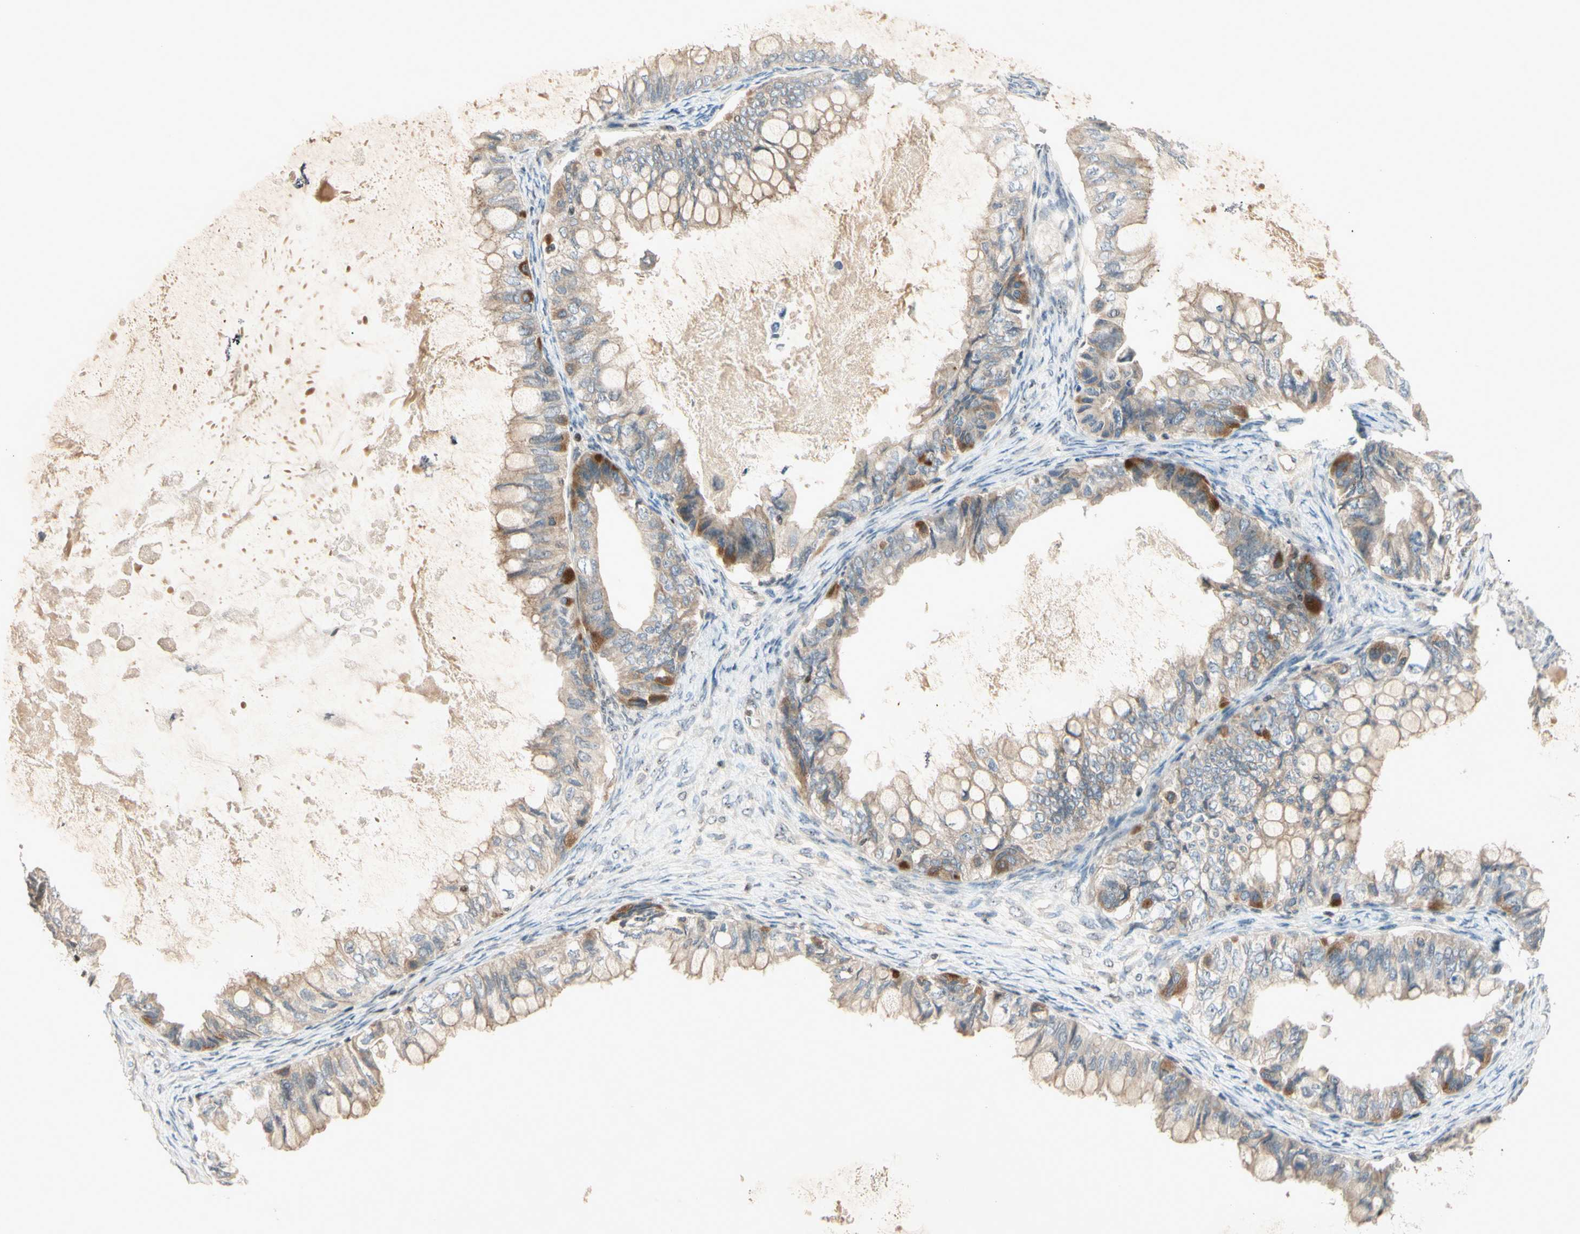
{"staining": {"intensity": "strong", "quantity": "<25%", "location": "cytoplasmic/membranous,nuclear"}, "tissue": "ovarian cancer", "cell_type": "Tumor cells", "image_type": "cancer", "snomed": [{"axis": "morphology", "description": "Cystadenocarcinoma, mucinous, NOS"}, {"axis": "topography", "description": "Ovary"}], "caption": "Mucinous cystadenocarcinoma (ovarian) tissue demonstrates strong cytoplasmic/membranous and nuclear expression in approximately <25% of tumor cells, visualized by immunohistochemistry. The staining was performed using DAB (3,3'-diaminobenzidine) to visualize the protein expression in brown, while the nuclei were stained in blue with hematoxylin (Magnification: 20x).", "gene": "NFYA", "patient": {"sex": "female", "age": 80}}